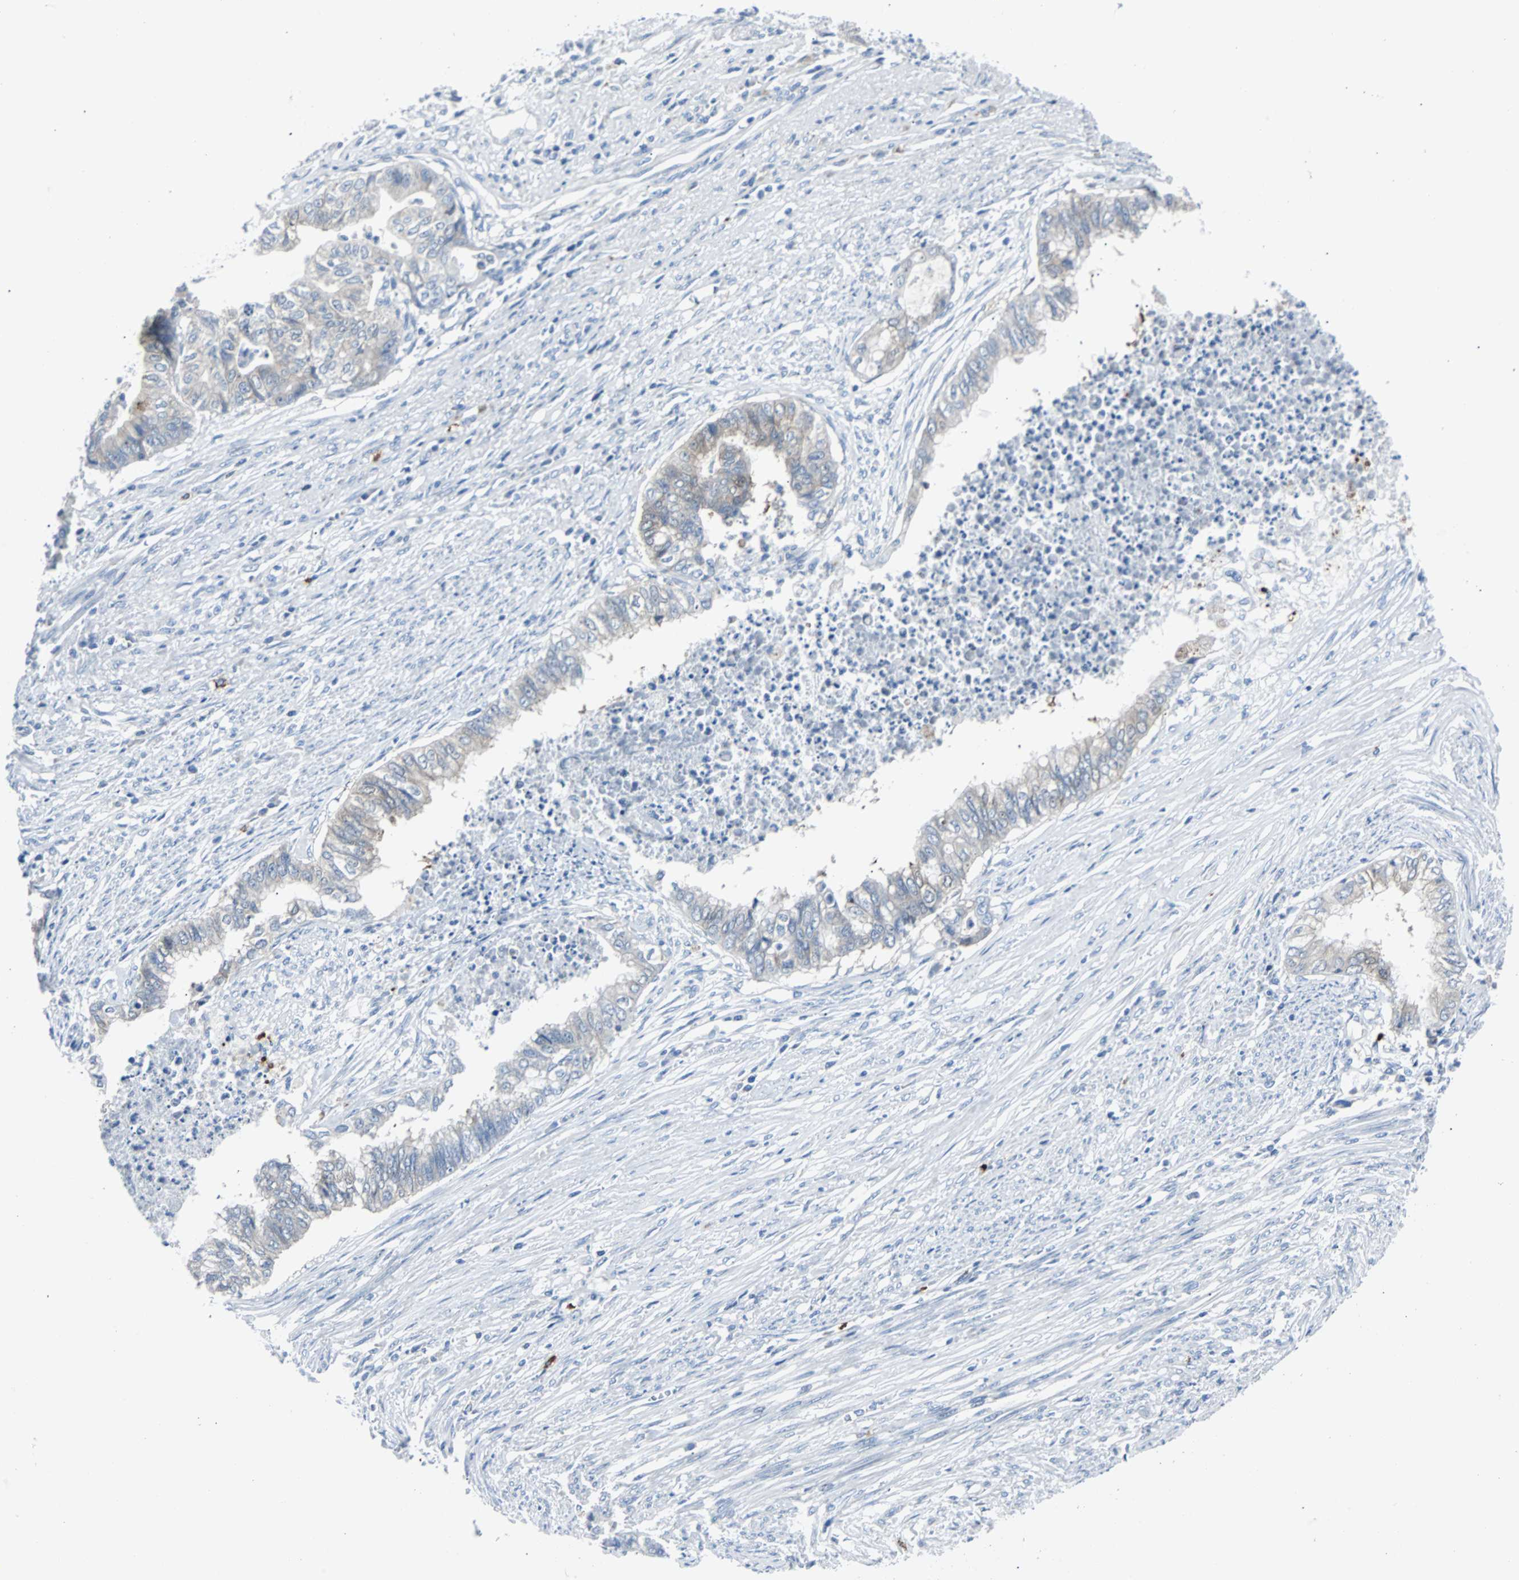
{"staining": {"intensity": "moderate", "quantity": "<25%", "location": "cytoplasmic/membranous"}, "tissue": "endometrial cancer", "cell_type": "Tumor cells", "image_type": "cancer", "snomed": [{"axis": "morphology", "description": "Adenocarcinoma, NOS"}, {"axis": "topography", "description": "Endometrium"}], "caption": "Adenocarcinoma (endometrial) stained for a protein (brown) shows moderate cytoplasmic/membranous positive positivity in about <25% of tumor cells.", "gene": "RASA1", "patient": {"sex": "female", "age": 79}}